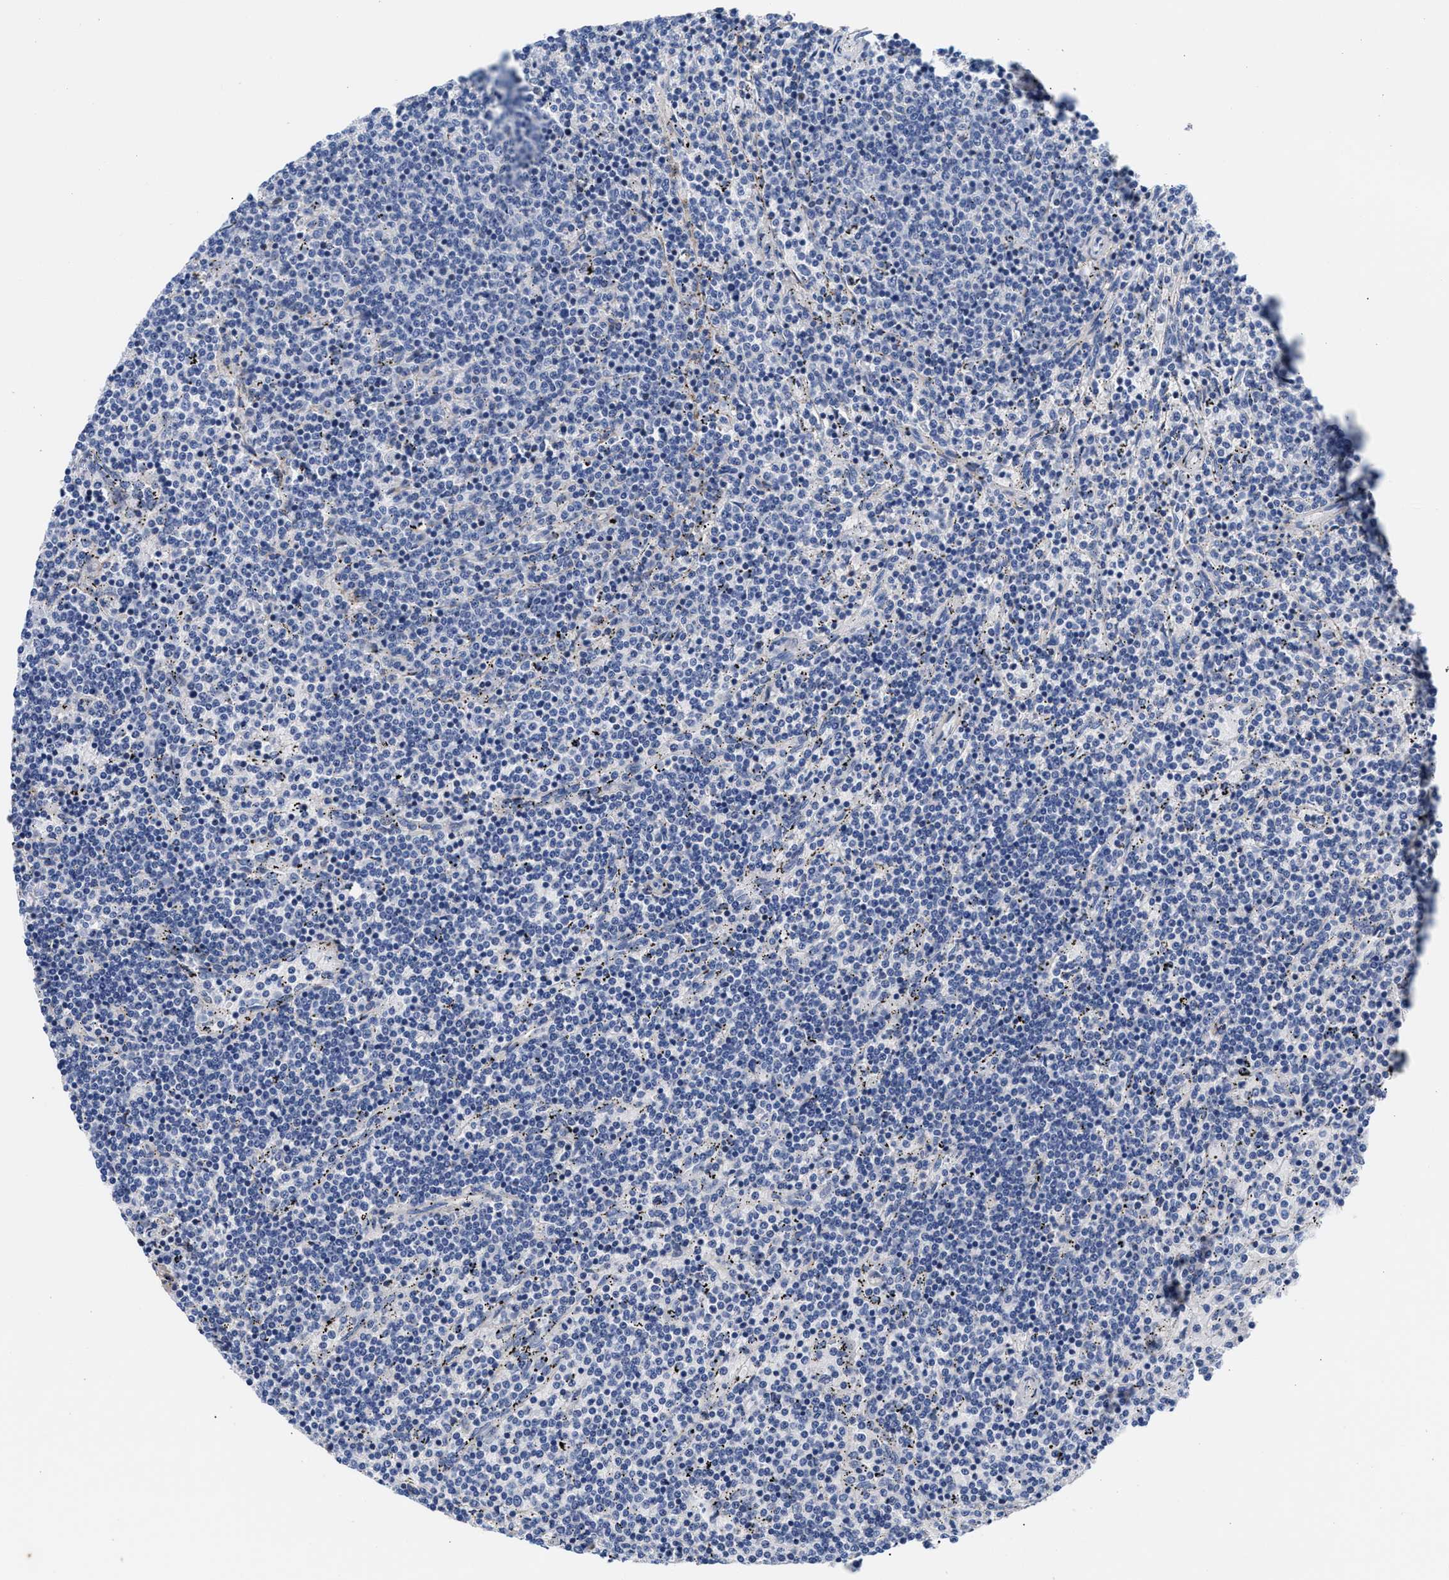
{"staining": {"intensity": "negative", "quantity": "none", "location": "none"}, "tissue": "lymphoma", "cell_type": "Tumor cells", "image_type": "cancer", "snomed": [{"axis": "morphology", "description": "Malignant lymphoma, non-Hodgkin's type, Low grade"}, {"axis": "topography", "description": "Spleen"}], "caption": "Immunohistochemical staining of lymphoma demonstrates no significant expression in tumor cells. (DAB immunohistochemistry (IHC) with hematoxylin counter stain).", "gene": "ACTL7B", "patient": {"sex": "female", "age": 50}}